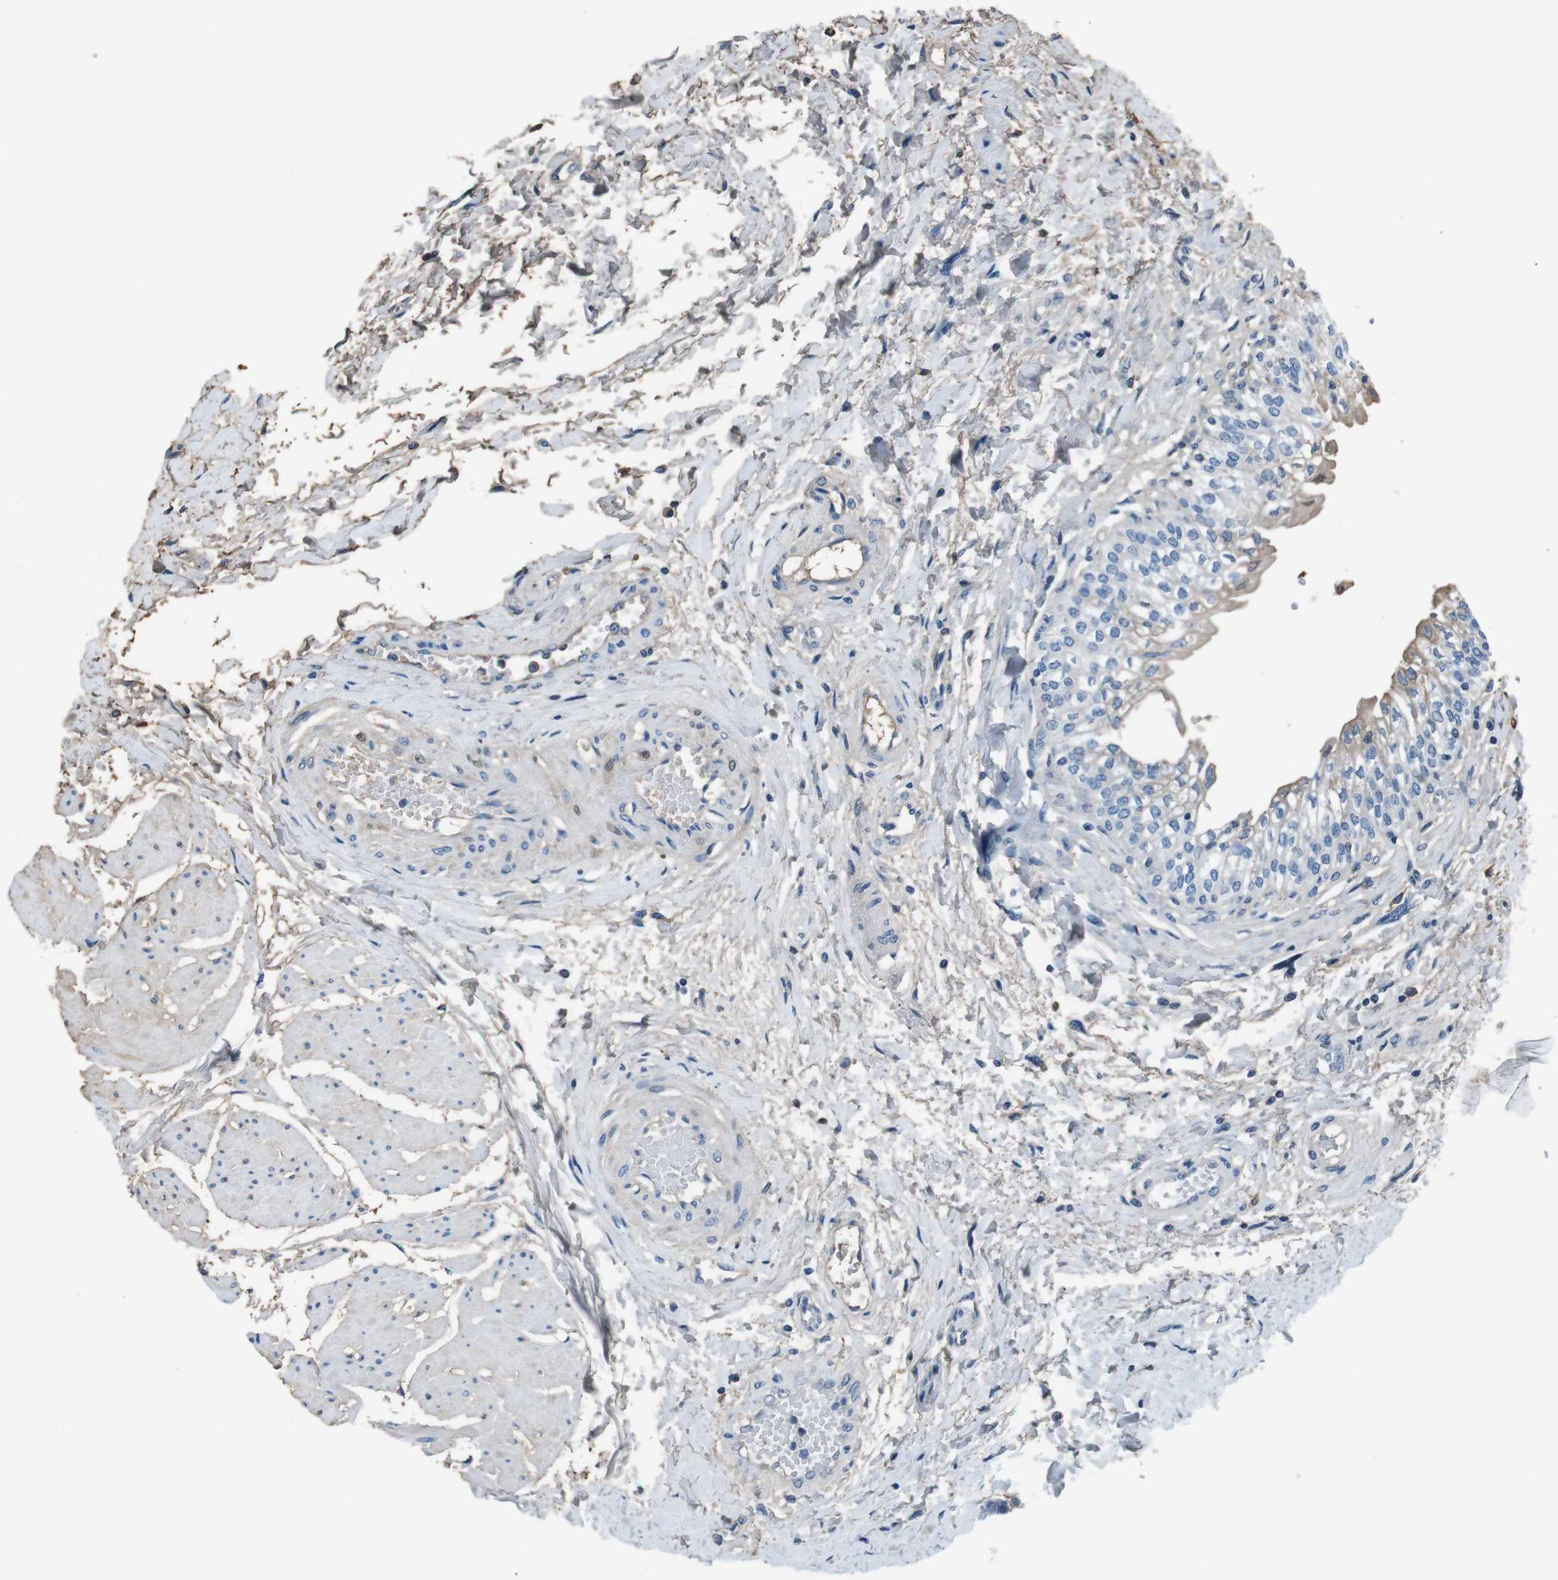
{"staining": {"intensity": "moderate", "quantity": "<25%", "location": "cytoplasmic/membranous"}, "tissue": "urinary bladder", "cell_type": "Urothelial cells", "image_type": "normal", "snomed": [{"axis": "morphology", "description": "Normal tissue, NOS"}, {"axis": "topography", "description": "Urinary bladder"}], "caption": "Immunohistochemistry (IHC) (DAB) staining of benign urinary bladder exhibits moderate cytoplasmic/membranous protein positivity in about <25% of urothelial cells.", "gene": "LEP", "patient": {"sex": "male", "age": 55}}